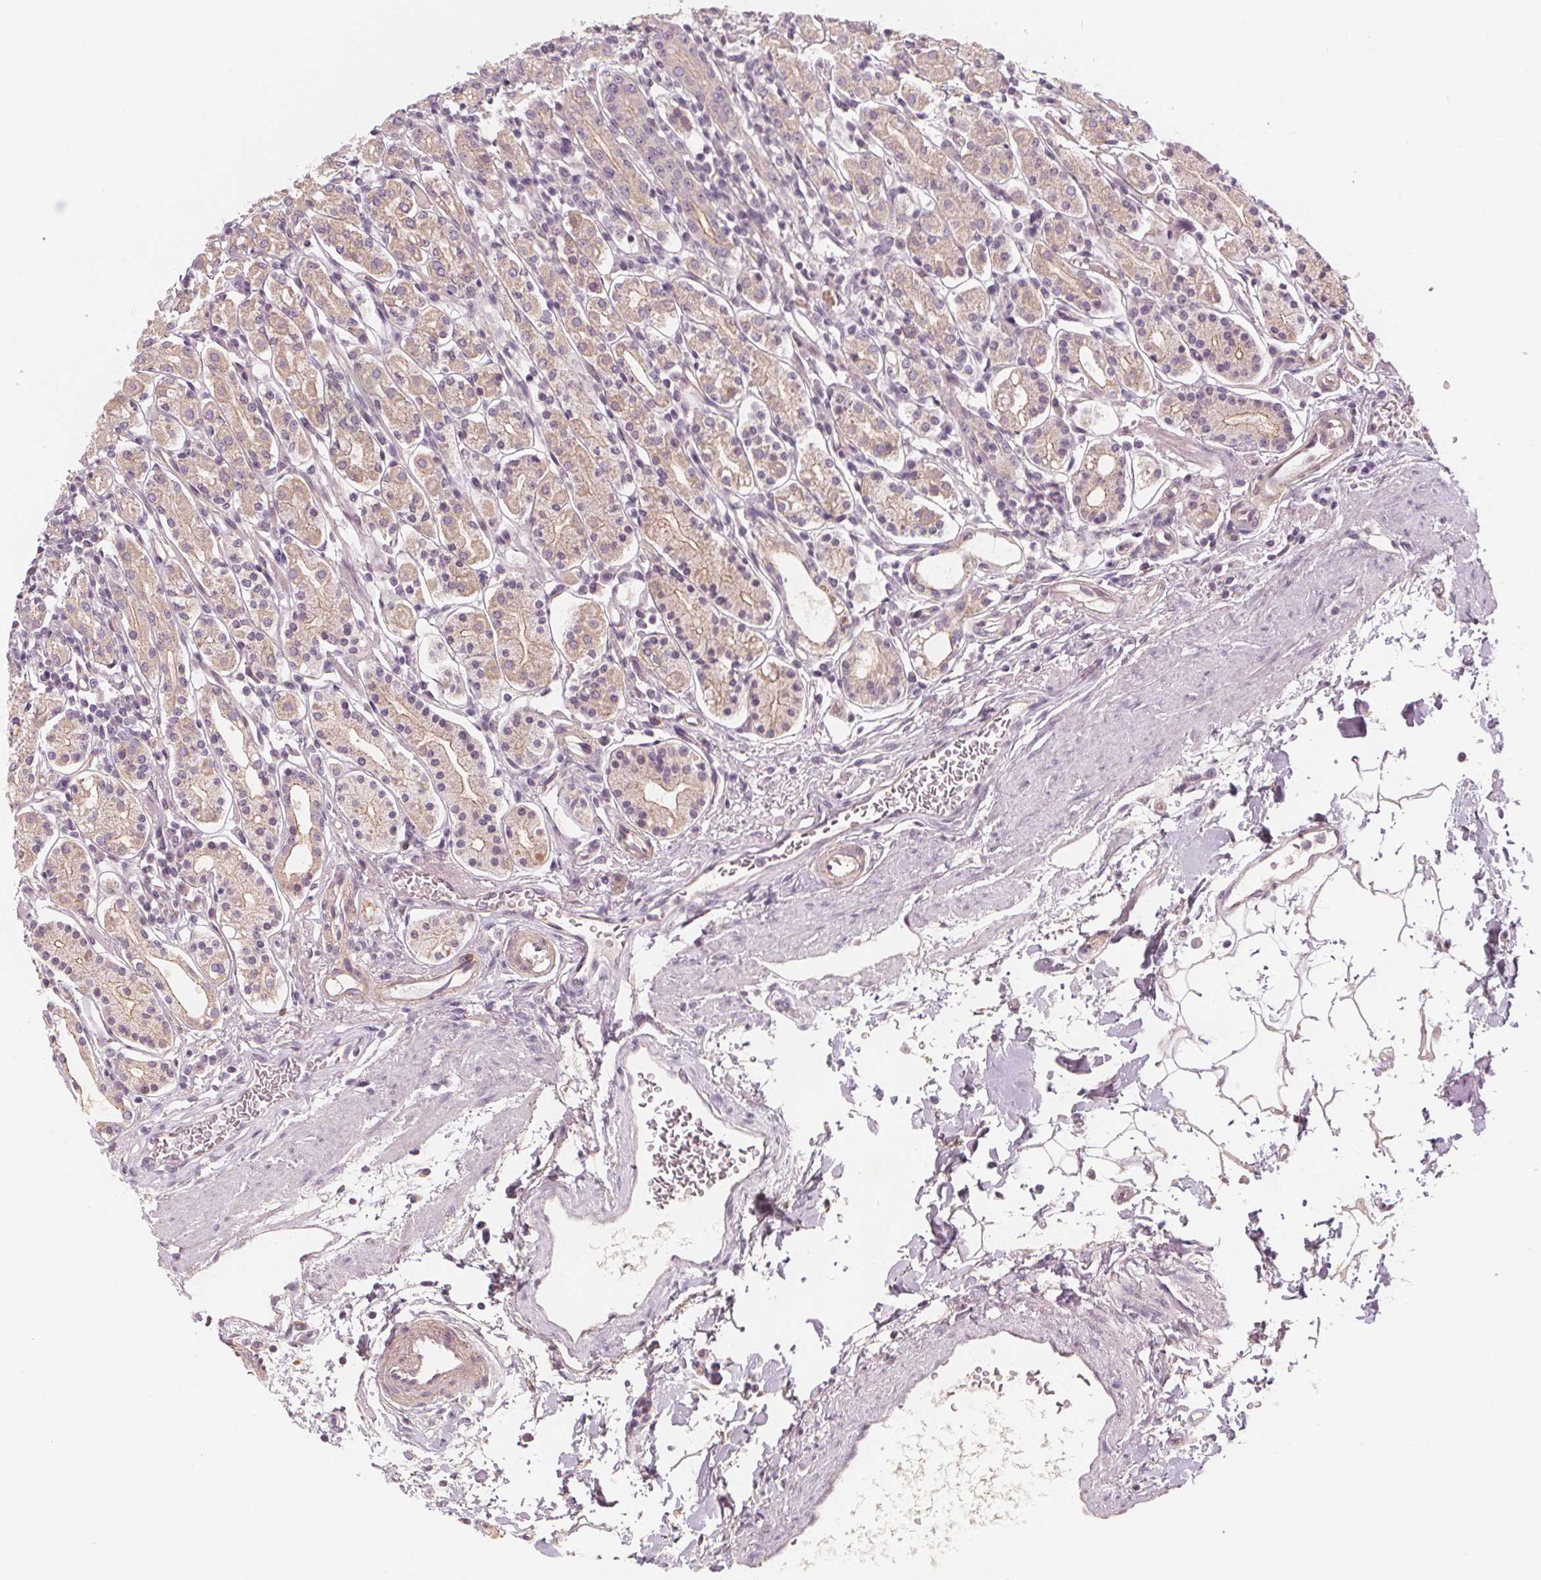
{"staining": {"intensity": "weak", "quantity": "25%-75%", "location": "cytoplasmic/membranous"}, "tissue": "stomach", "cell_type": "Glandular cells", "image_type": "normal", "snomed": [{"axis": "morphology", "description": "Normal tissue, NOS"}, {"axis": "topography", "description": "Stomach, upper"}, {"axis": "topography", "description": "Stomach"}], "caption": "An immunohistochemistry (IHC) image of benign tissue is shown. Protein staining in brown labels weak cytoplasmic/membranous positivity in stomach within glandular cells. The staining is performed using DAB (3,3'-diaminobenzidine) brown chromogen to label protein expression. The nuclei are counter-stained blue using hematoxylin.", "gene": "VNN1", "patient": {"sex": "male", "age": 62}}